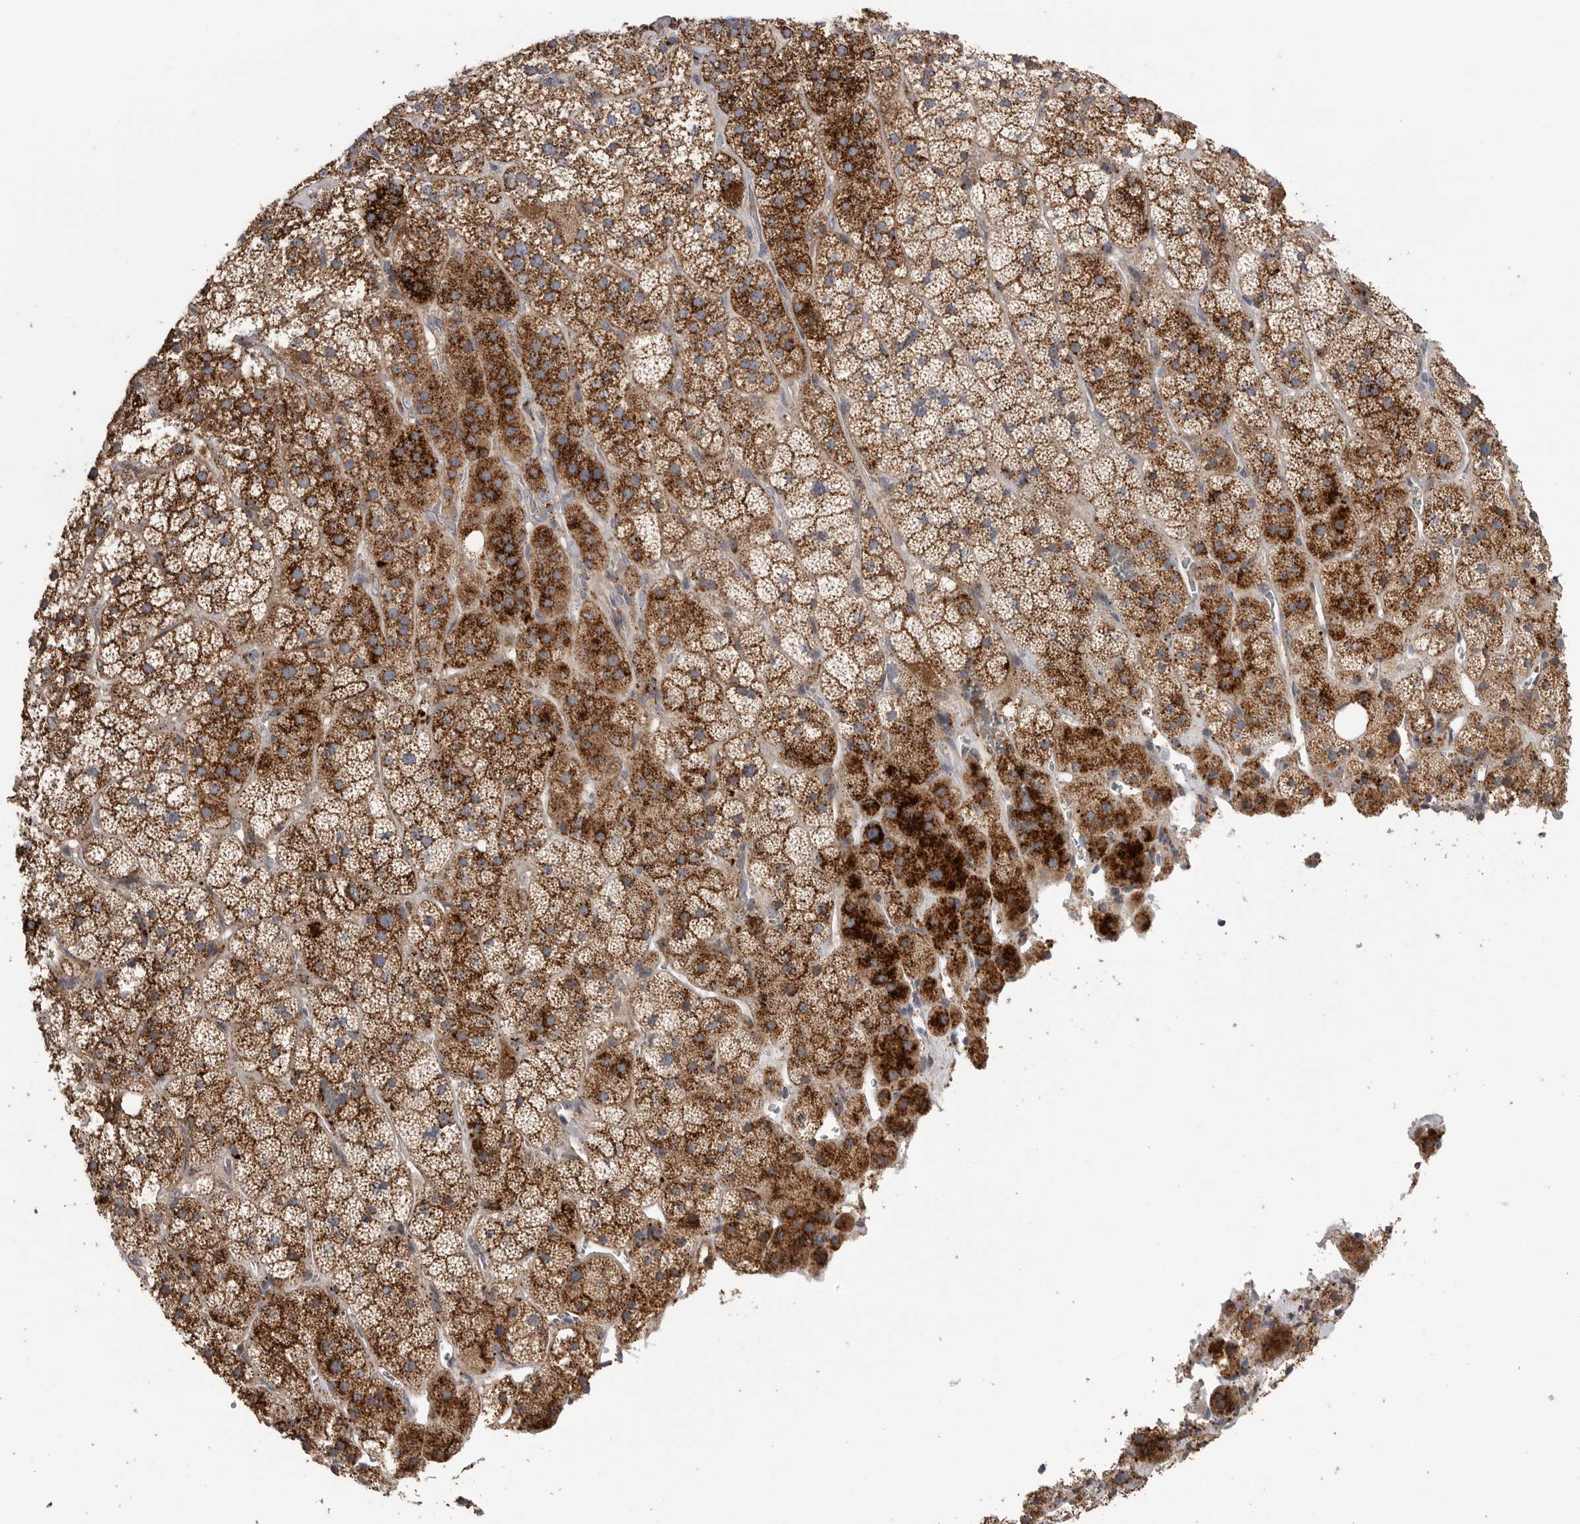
{"staining": {"intensity": "strong", "quantity": ">75%", "location": "cytoplasmic/membranous"}, "tissue": "adrenal gland", "cell_type": "Glandular cells", "image_type": "normal", "snomed": [{"axis": "morphology", "description": "Normal tissue, NOS"}, {"axis": "topography", "description": "Adrenal gland"}], "caption": "Adrenal gland stained with a brown dye shows strong cytoplasmic/membranous positive positivity in about >75% of glandular cells.", "gene": "GALNS", "patient": {"sex": "male", "age": 57}}